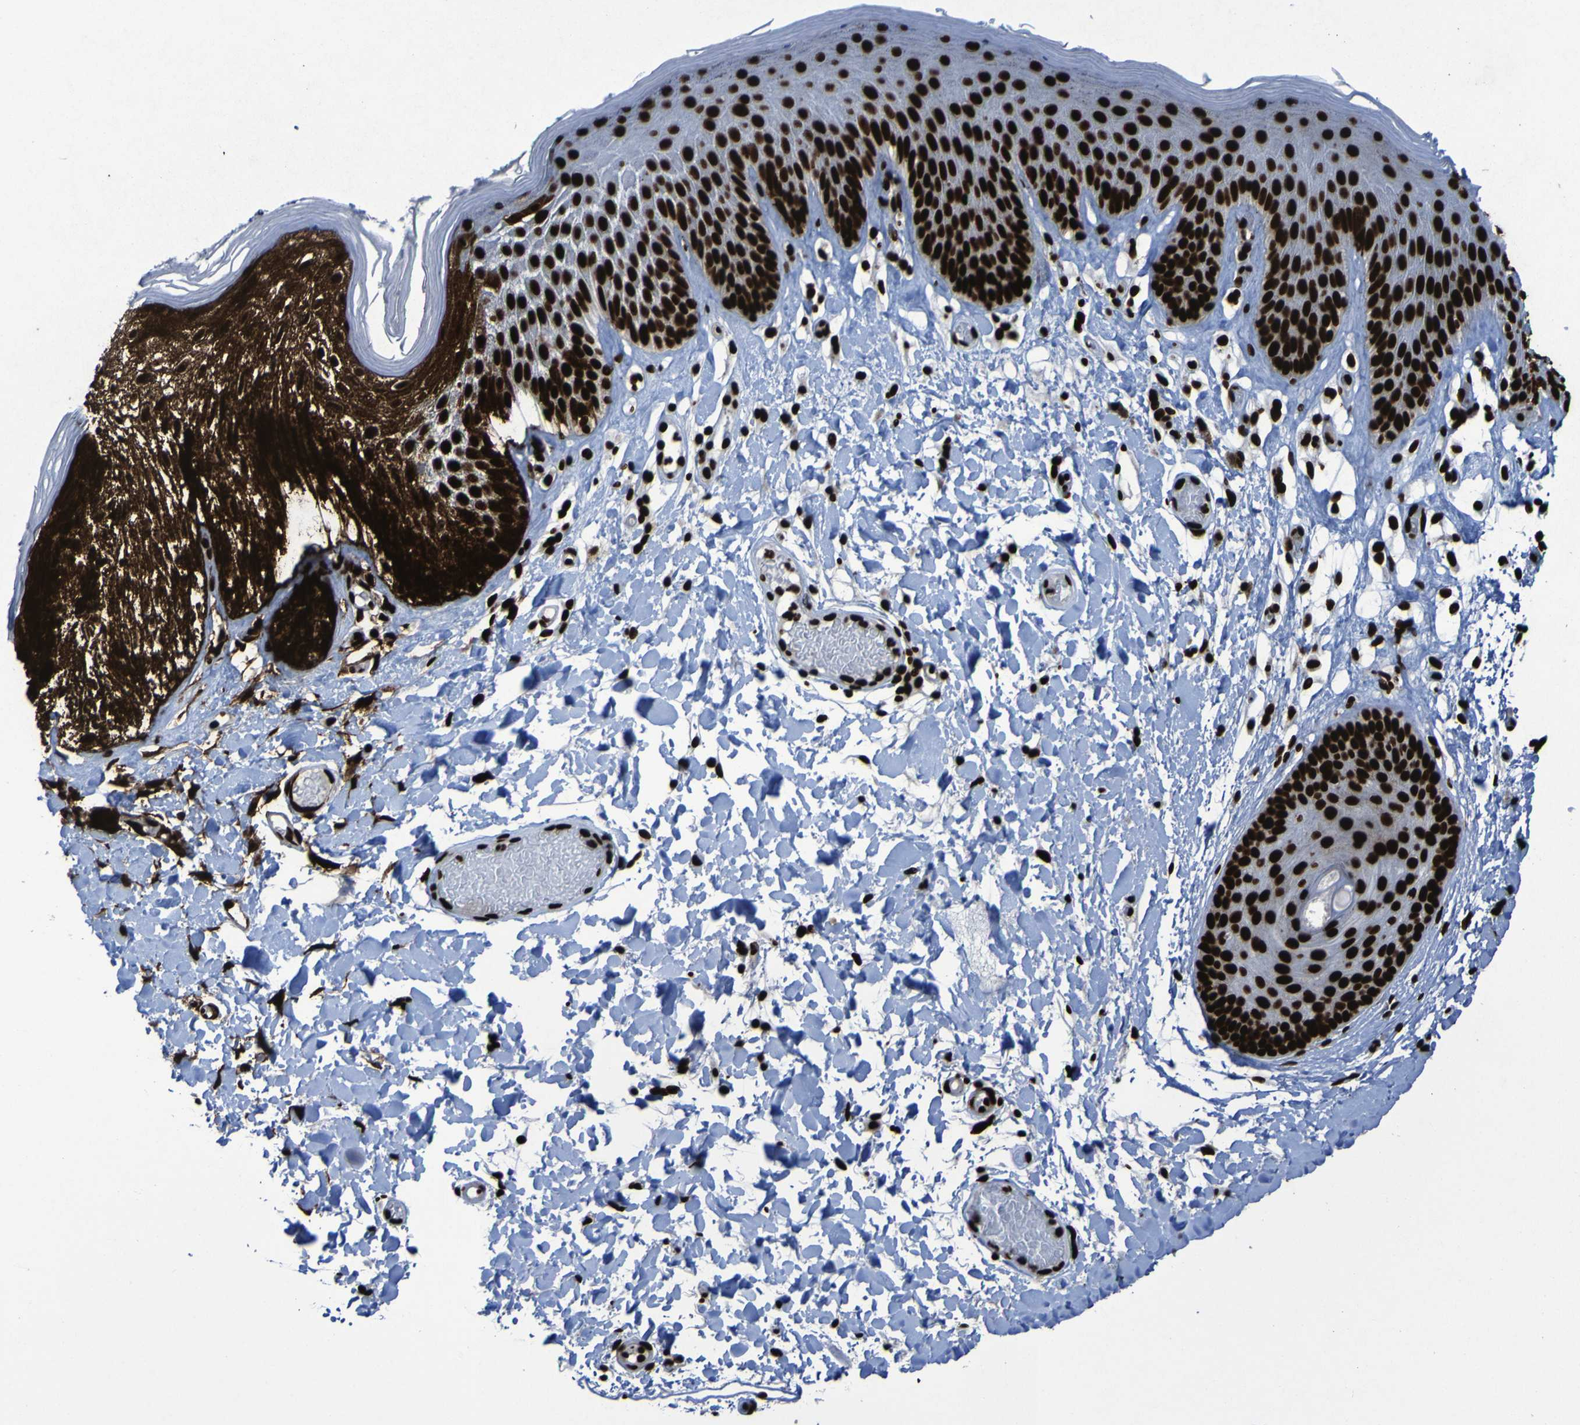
{"staining": {"intensity": "strong", "quantity": ">75%", "location": "cytoplasmic/membranous,nuclear"}, "tissue": "skin", "cell_type": "Epidermal cells", "image_type": "normal", "snomed": [{"axis": "morphology", "description": "Normal tissue, NOS"}, {"axis": "topography", "description": "Vulva"}], "caption": "Epidermal cells reveal high levels of strong cytoplasmic/membranous,nuclear expression in approximately >75% of cells in normal skin. (brown staining indicates protein expression, while blue staining denotes nuclei).", "gene": "NPM1", "patient": {"sex": "female", "age": 73}}